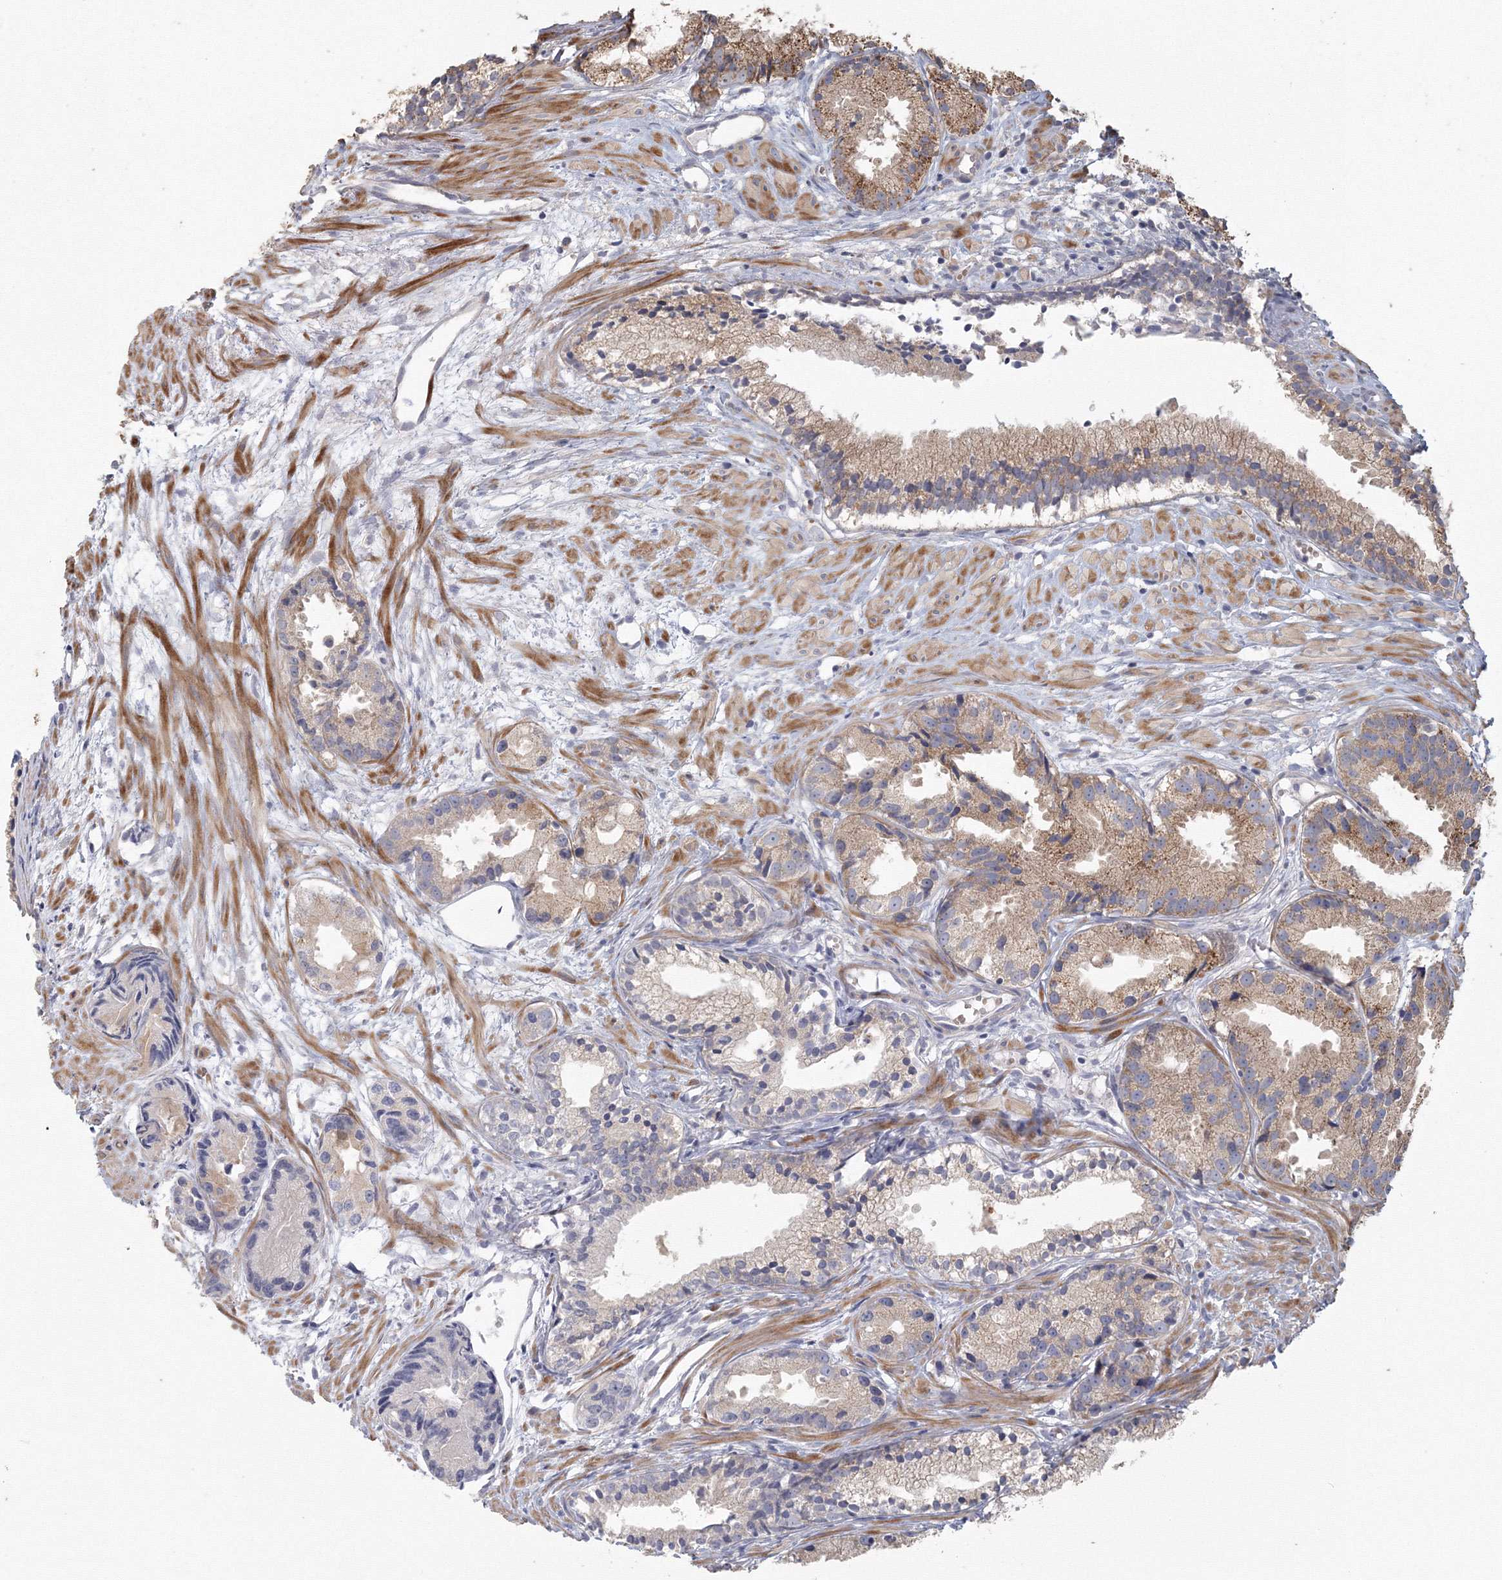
{"staining": {"intensity": "moderate", "quantity": "<25%", "location": "cytoplasmic/membranous"}, "tissue": "prostate cancer", "cell_type": "Tumor cells", "image_type": "cancer", "snomed": [{"axis": "morphology", "description": "Adenocarcinoma, Low grade"}, {"axis": "topography", "description": "Prostate"}], "caption": "Protein expression analysis of low-grade adenocarcinoma (prostate) reveals moderate cytoplasmic/membranous positivity in about <25% of tumor cells.", "gene": "TACC2", "patient": {"sex": "male", "age": 88}}